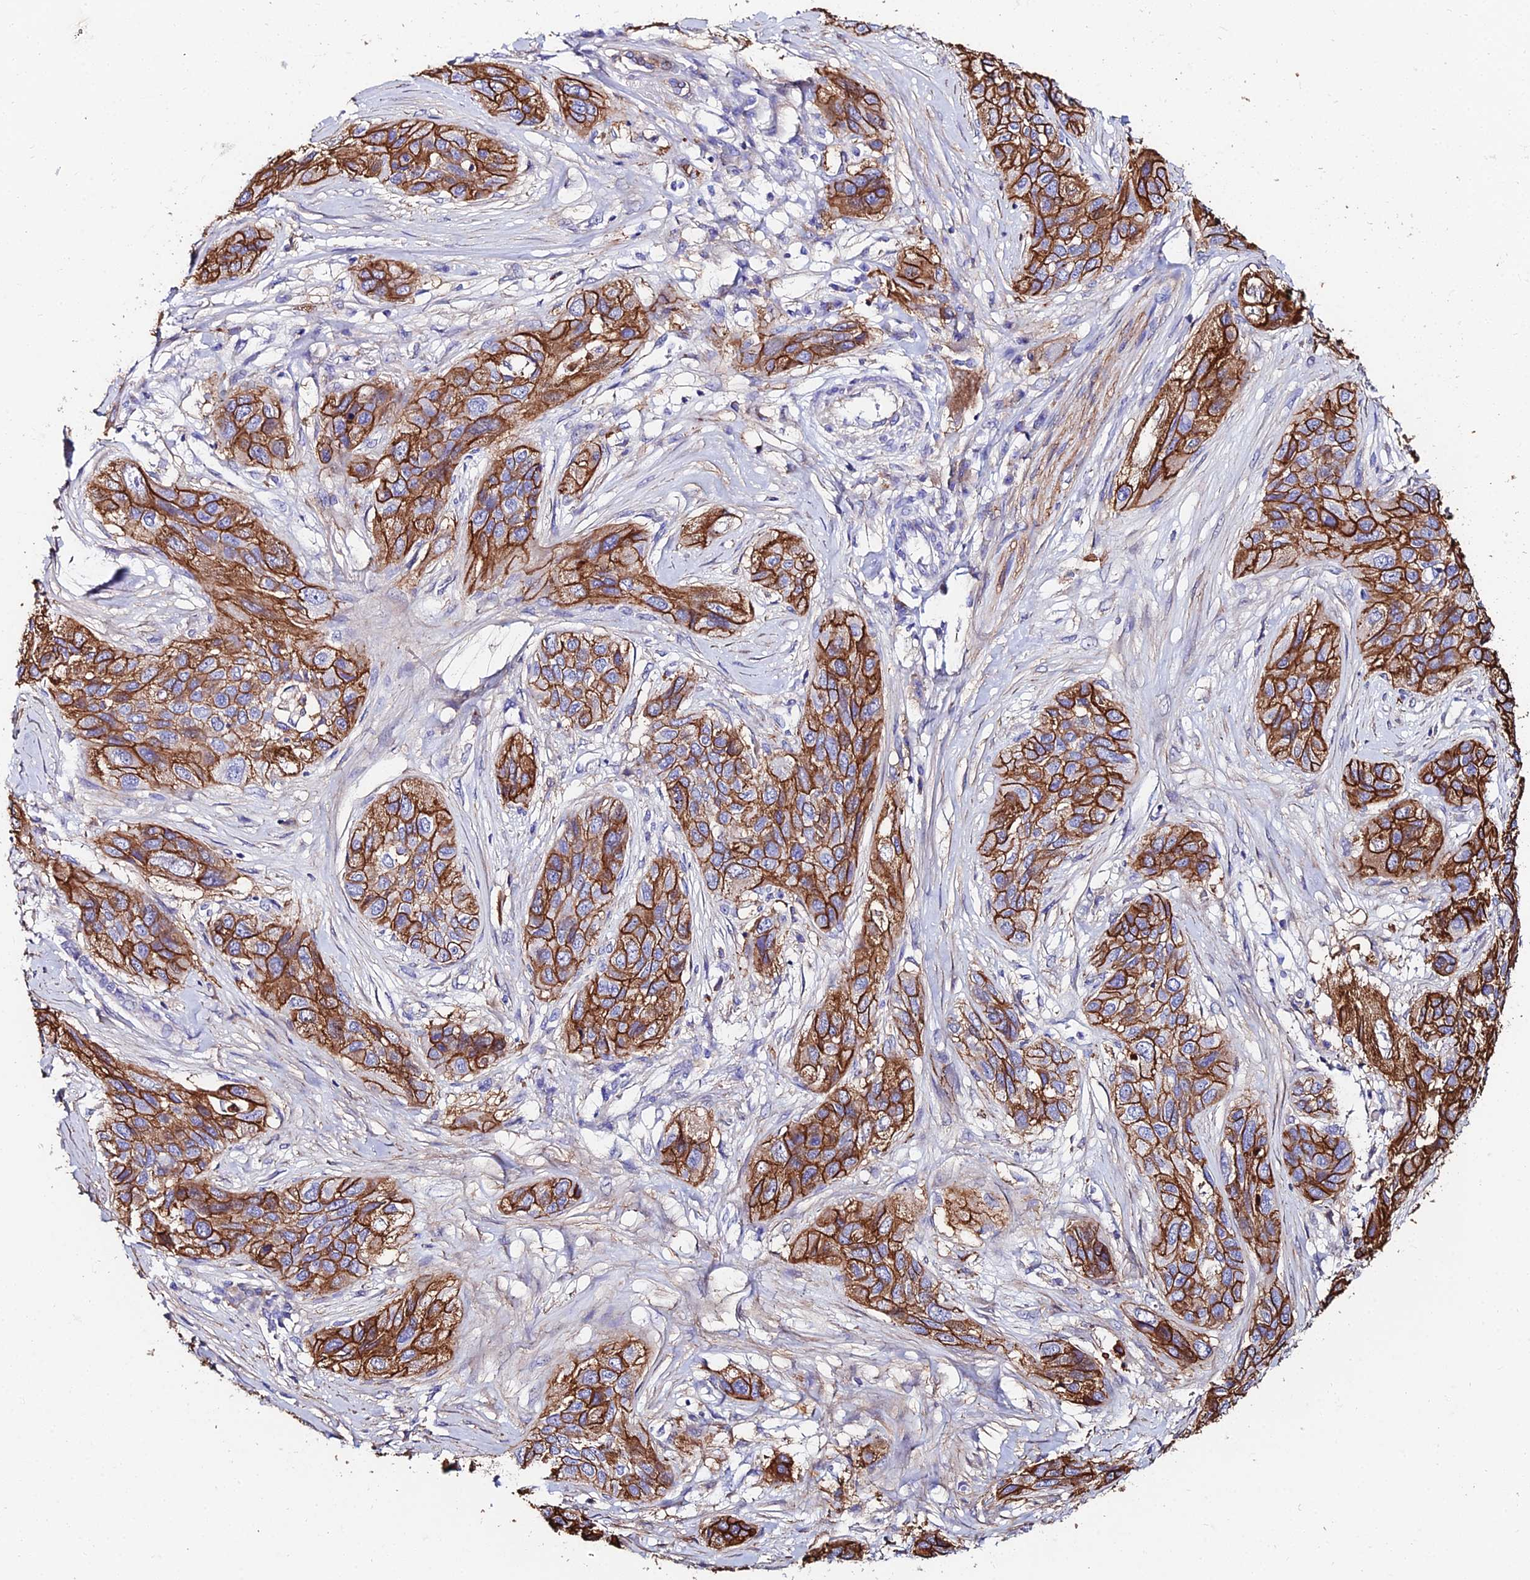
{"staining": {"intensity": "strong", "quantity": ">75%", "location": "cytoplasmic/membranous"}, "tissue": "lung cancer", "cell_type": "Tumor cells", "image_type": "cancer", "snomed": [{"axis": "morphology", "description": "Squamous cell carcinoma, NOS"}, {"axis": "topography", "description": "Lung"}], "caption": "This is a micrograph of IHC staining of lung cancer, which shows strong expression in the cytoplasmic/membranous of tumor cells.", "gene": "C6", "patient": {"sex": "female", "age": 70}}